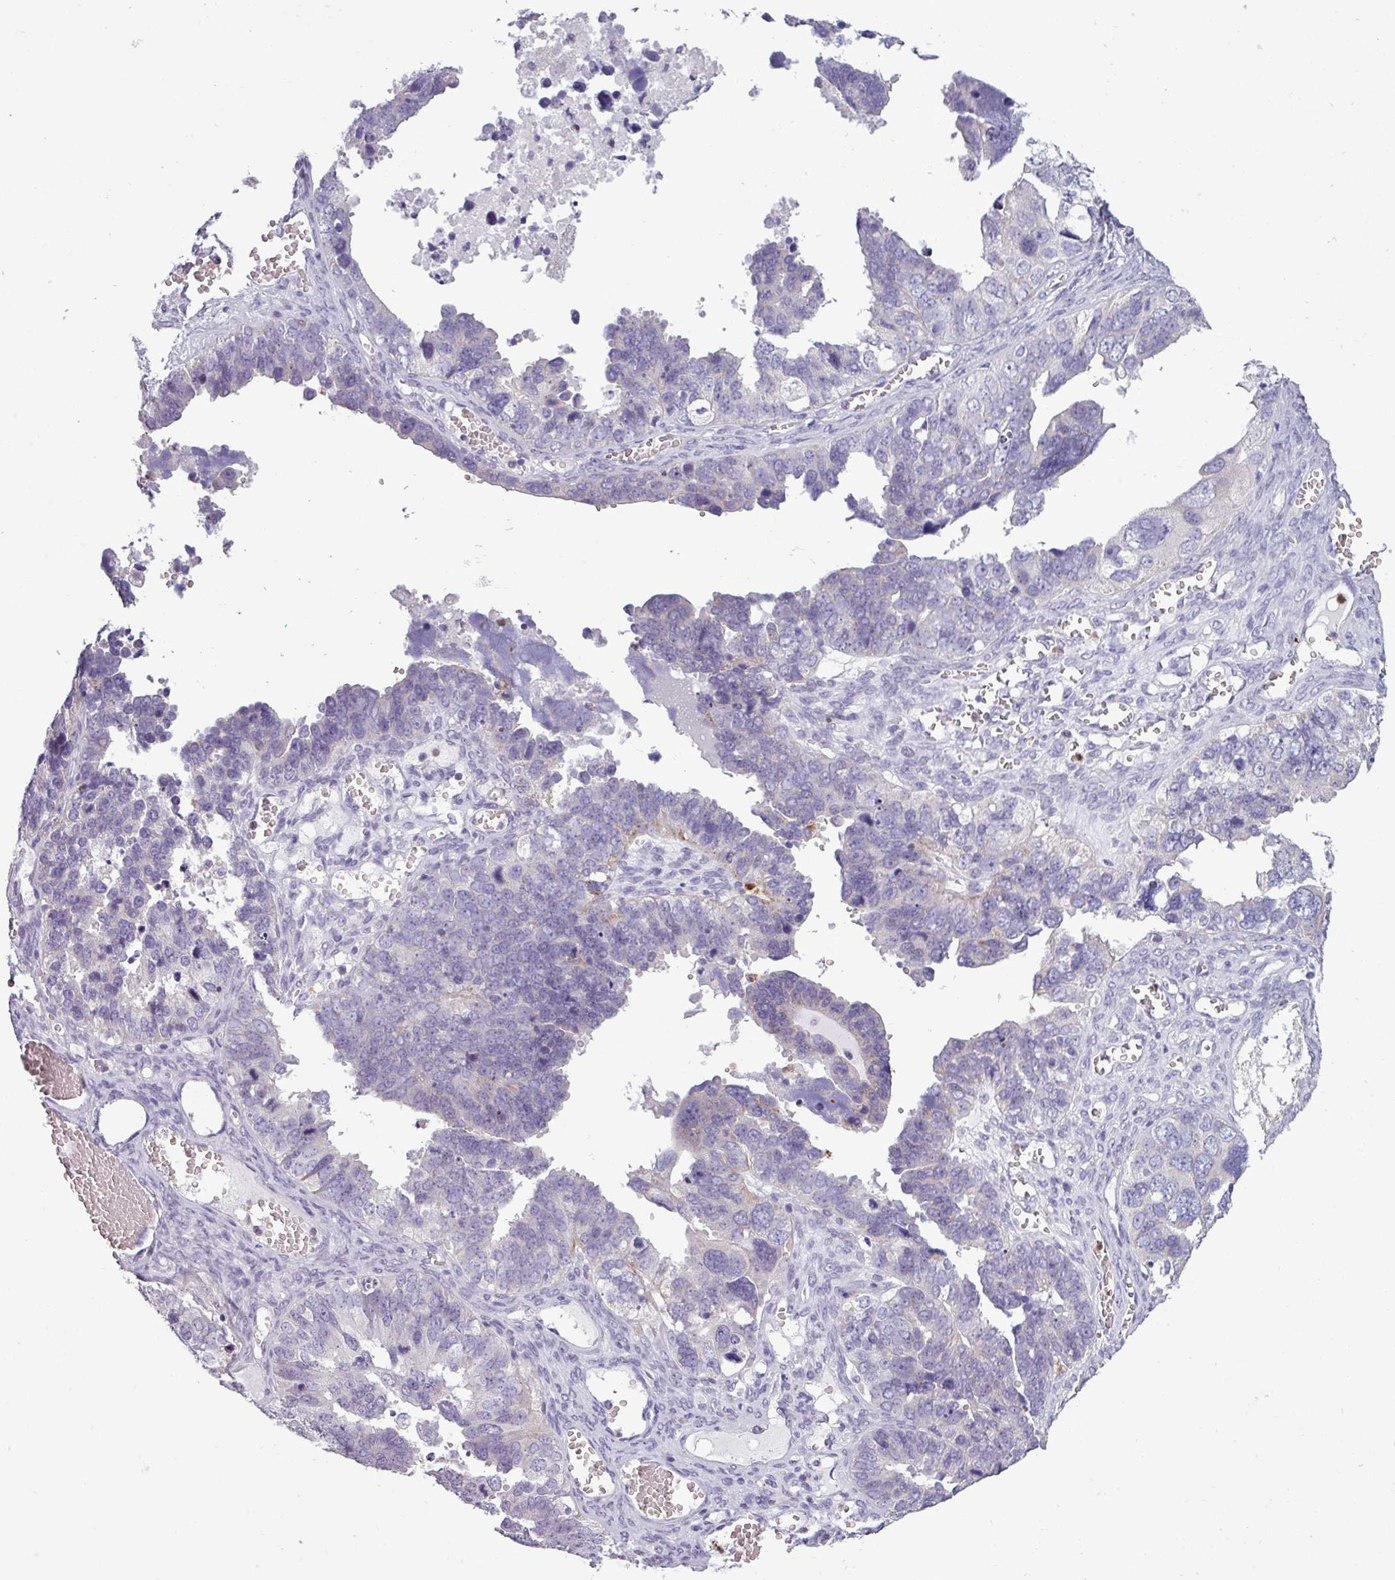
{"staining": {"intensity": "negative", "quantity": "none", "location": "none"}, "tissue": "ovarian cancer", "cell_type": "Tumor cells", "image_type": "cancer", "snomed": [{"axis": "morphology", "description": "Cystadenocarcinoma, serous, NOS"}, {"axis": "topography", "description": "Ovary"}], "caption": "DAB immunohistochemical staining of serous cystadenocarcinoma (ovarian) reveals no significant staining in tumor cells.", "gene": "TRIM39", "patient": {"sex": "female", "age": 76}}